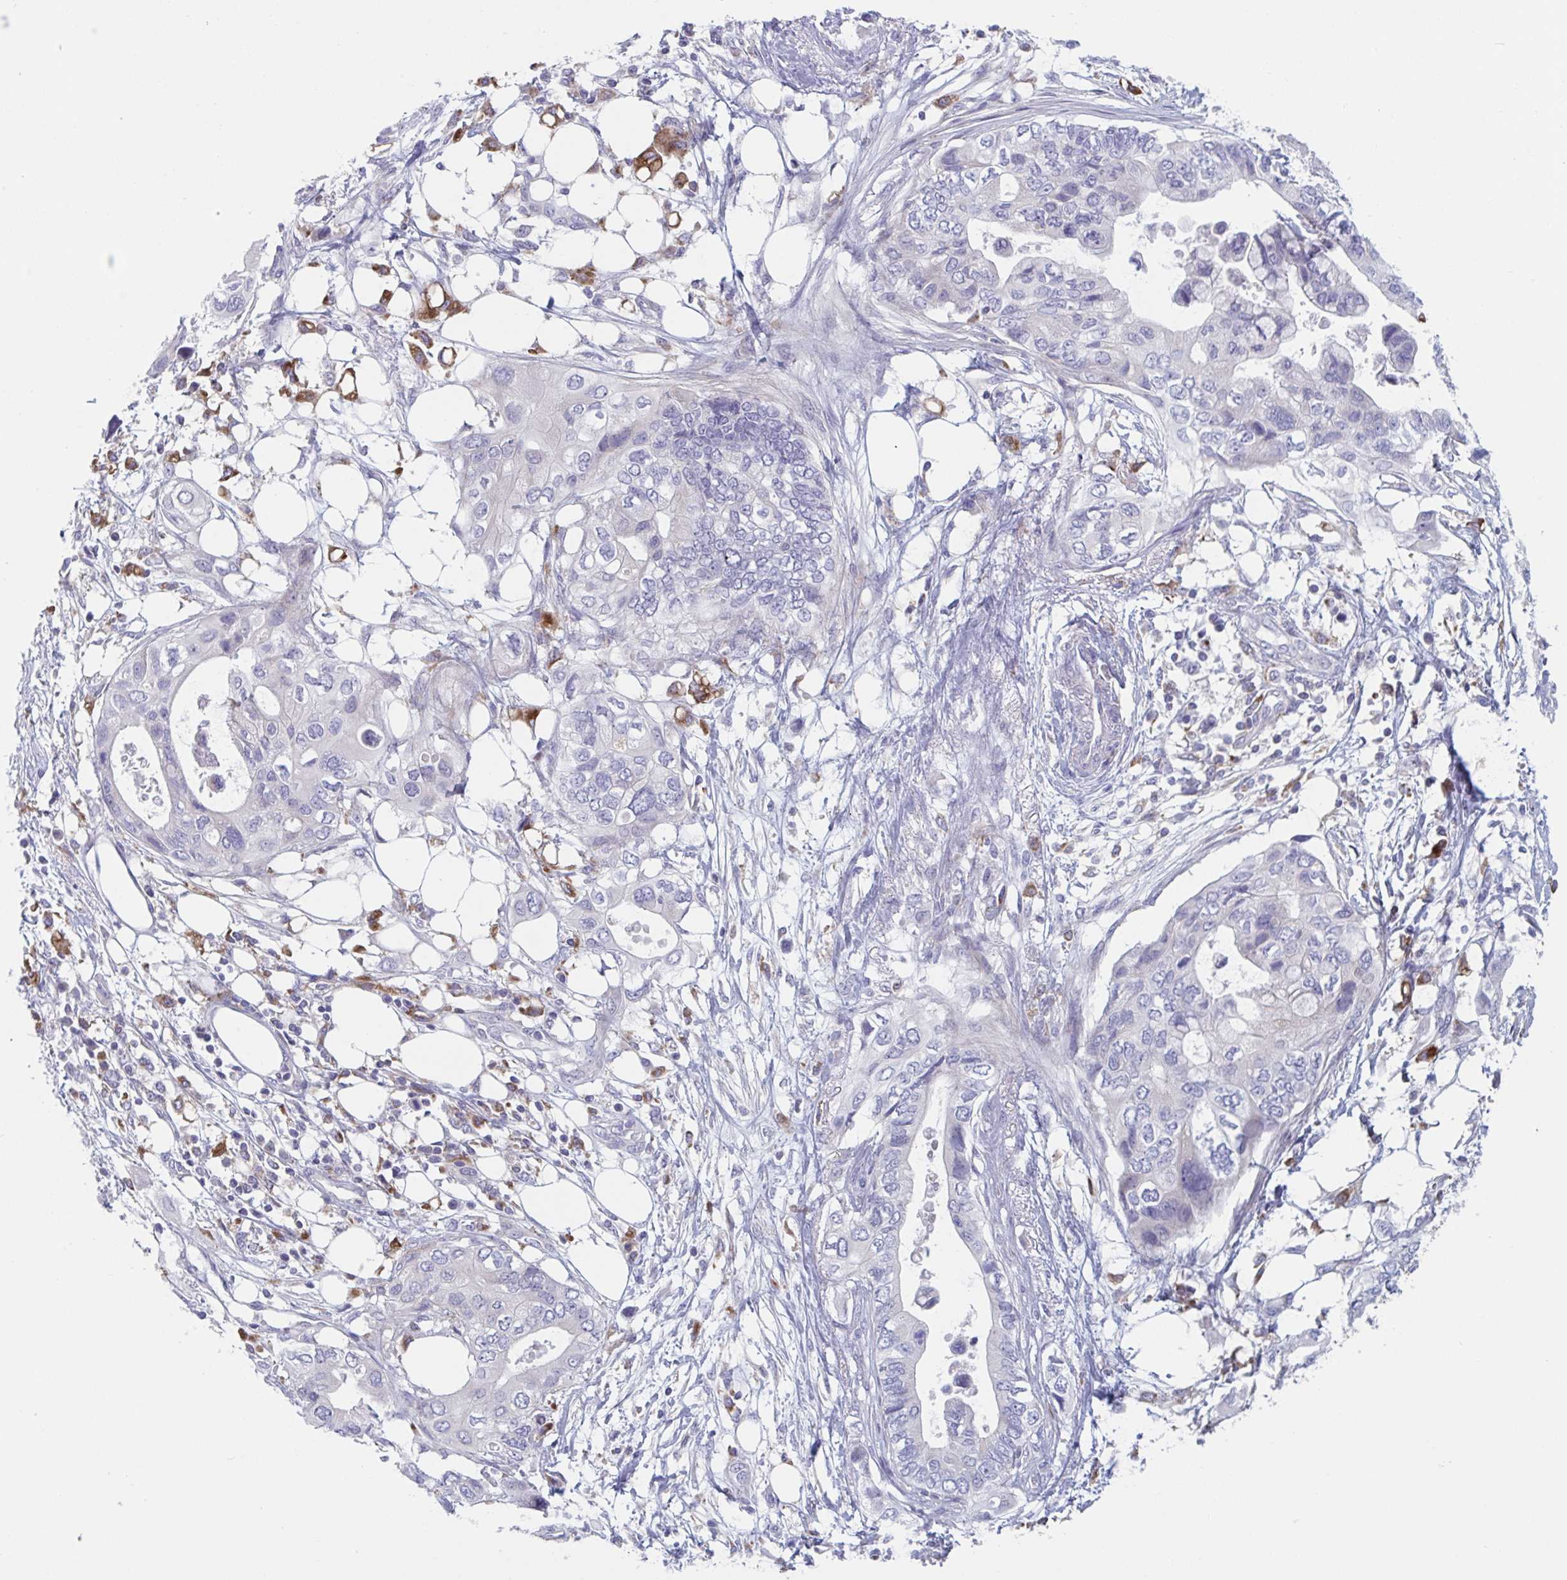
{"staining": {"intensity": "negative", "quantity": "none", "location": "none"}, "tissue": "pancreatic cancer", "cell_type": "Tumor cells", "image_type": "cancer", "snomed": [{"axis": "morphology", "description": "Adenocarcinoma, NOS"}, {"axis": "topography", "description": "Pancreas"}], "caption": "This is a image of immunohistochemistry (IHC) staining of pancreatic adenocarcinoma, which shows no expression in tumor cells.", "gene": "NIPSNAP1", "patient": {"sex": "female", "age": 63}}